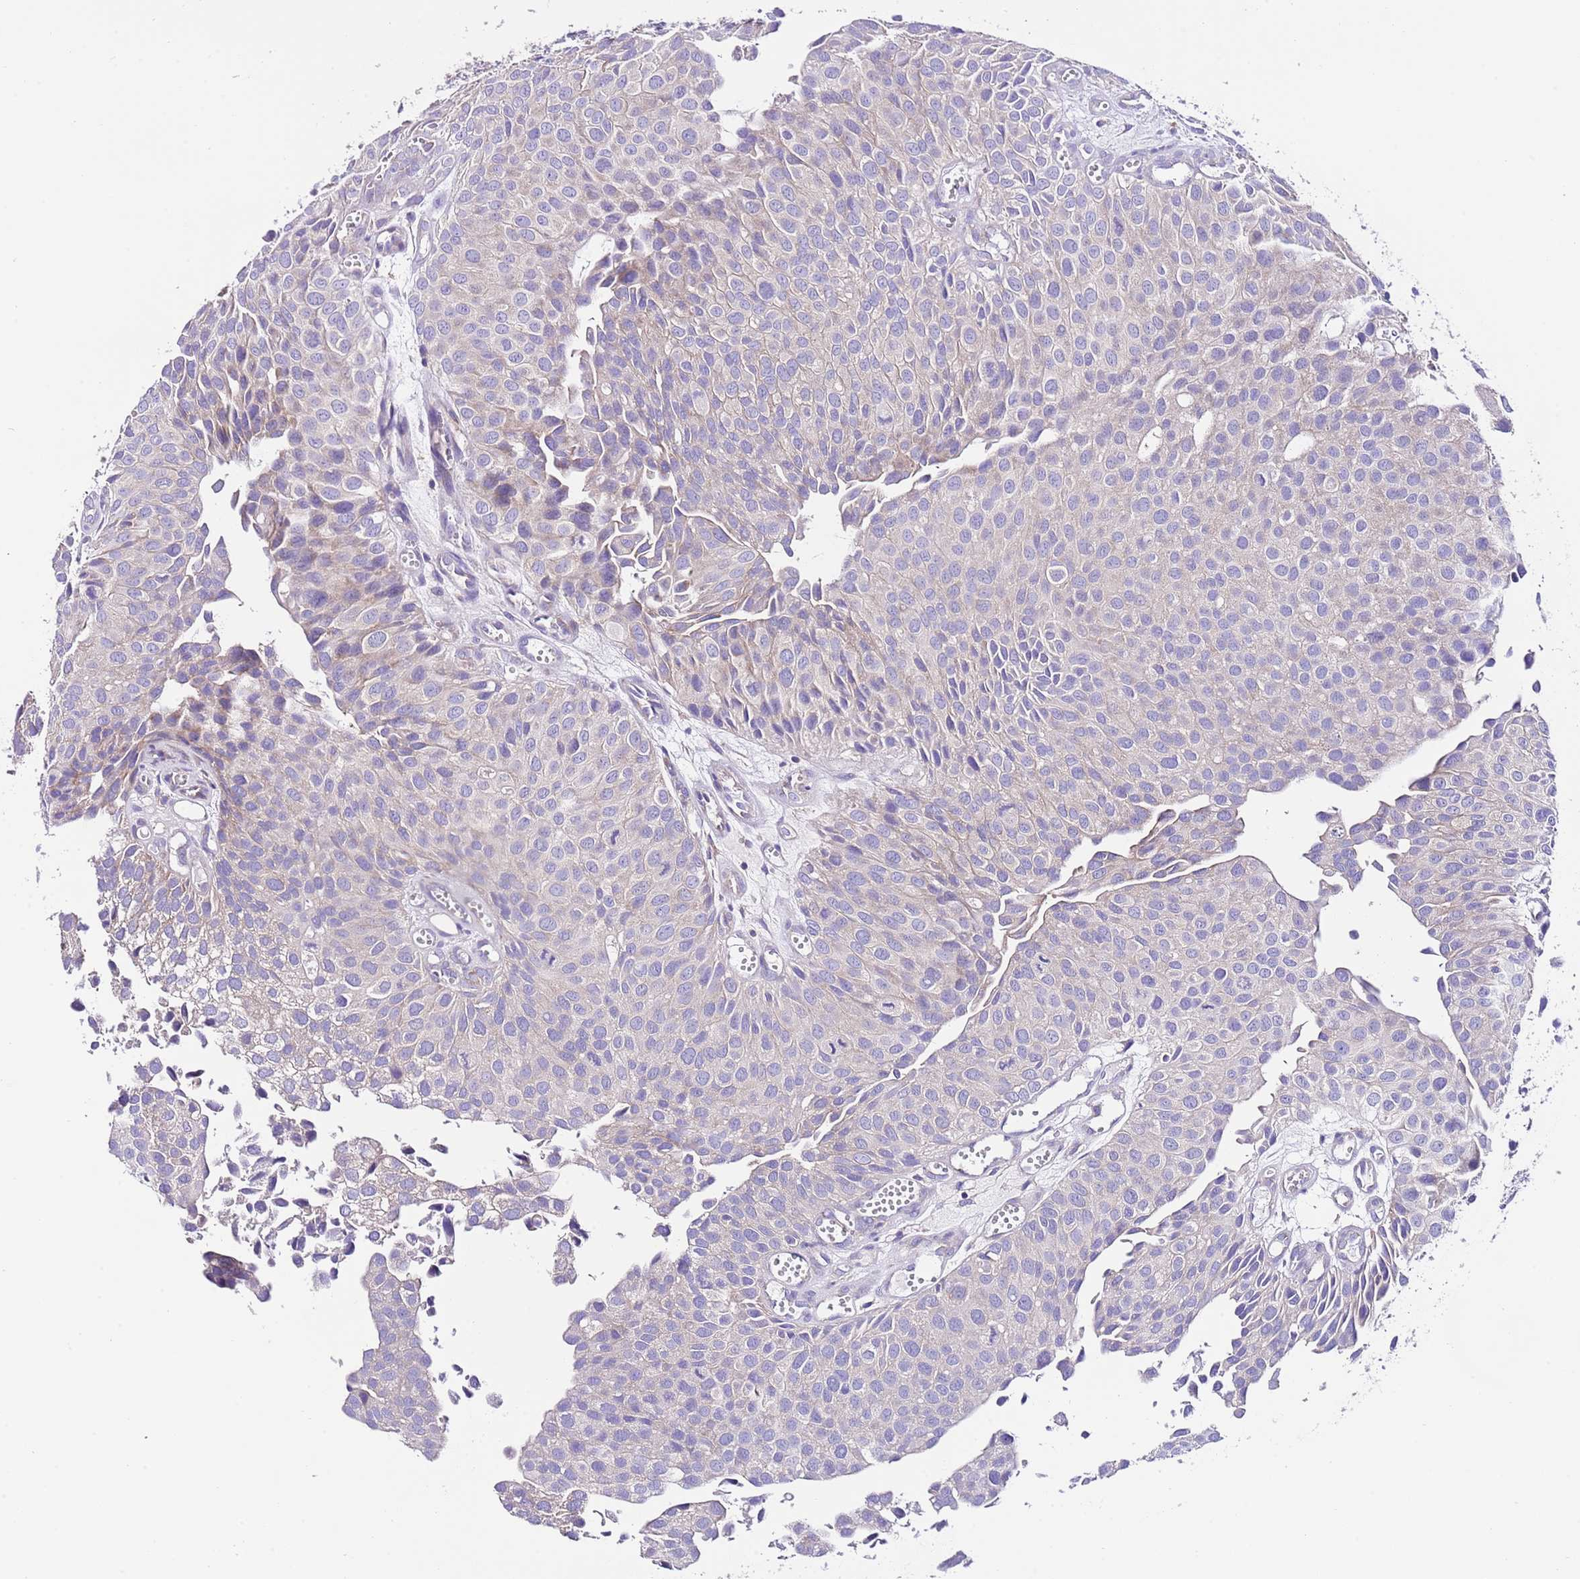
{"staining": {"intensity": "weak", "quantity": "<25%", "location": "cytoplasmic/membranous"}, "tissue": "urothelial cancer", "cell_type": "Tumor cells", "image_type": "cancer", "snomed": [{"axis": "morphology", "description": "Urothelial carcinoma, Low grade"}, {"axis": "topography", "description": "Urinary bladder"}], "caption": "The micrograph displays no staining of tumor cells in low-grade urothelial carcinoma.", "gene": "RPS10", "patient": {"sex": "male", "age": 88}}